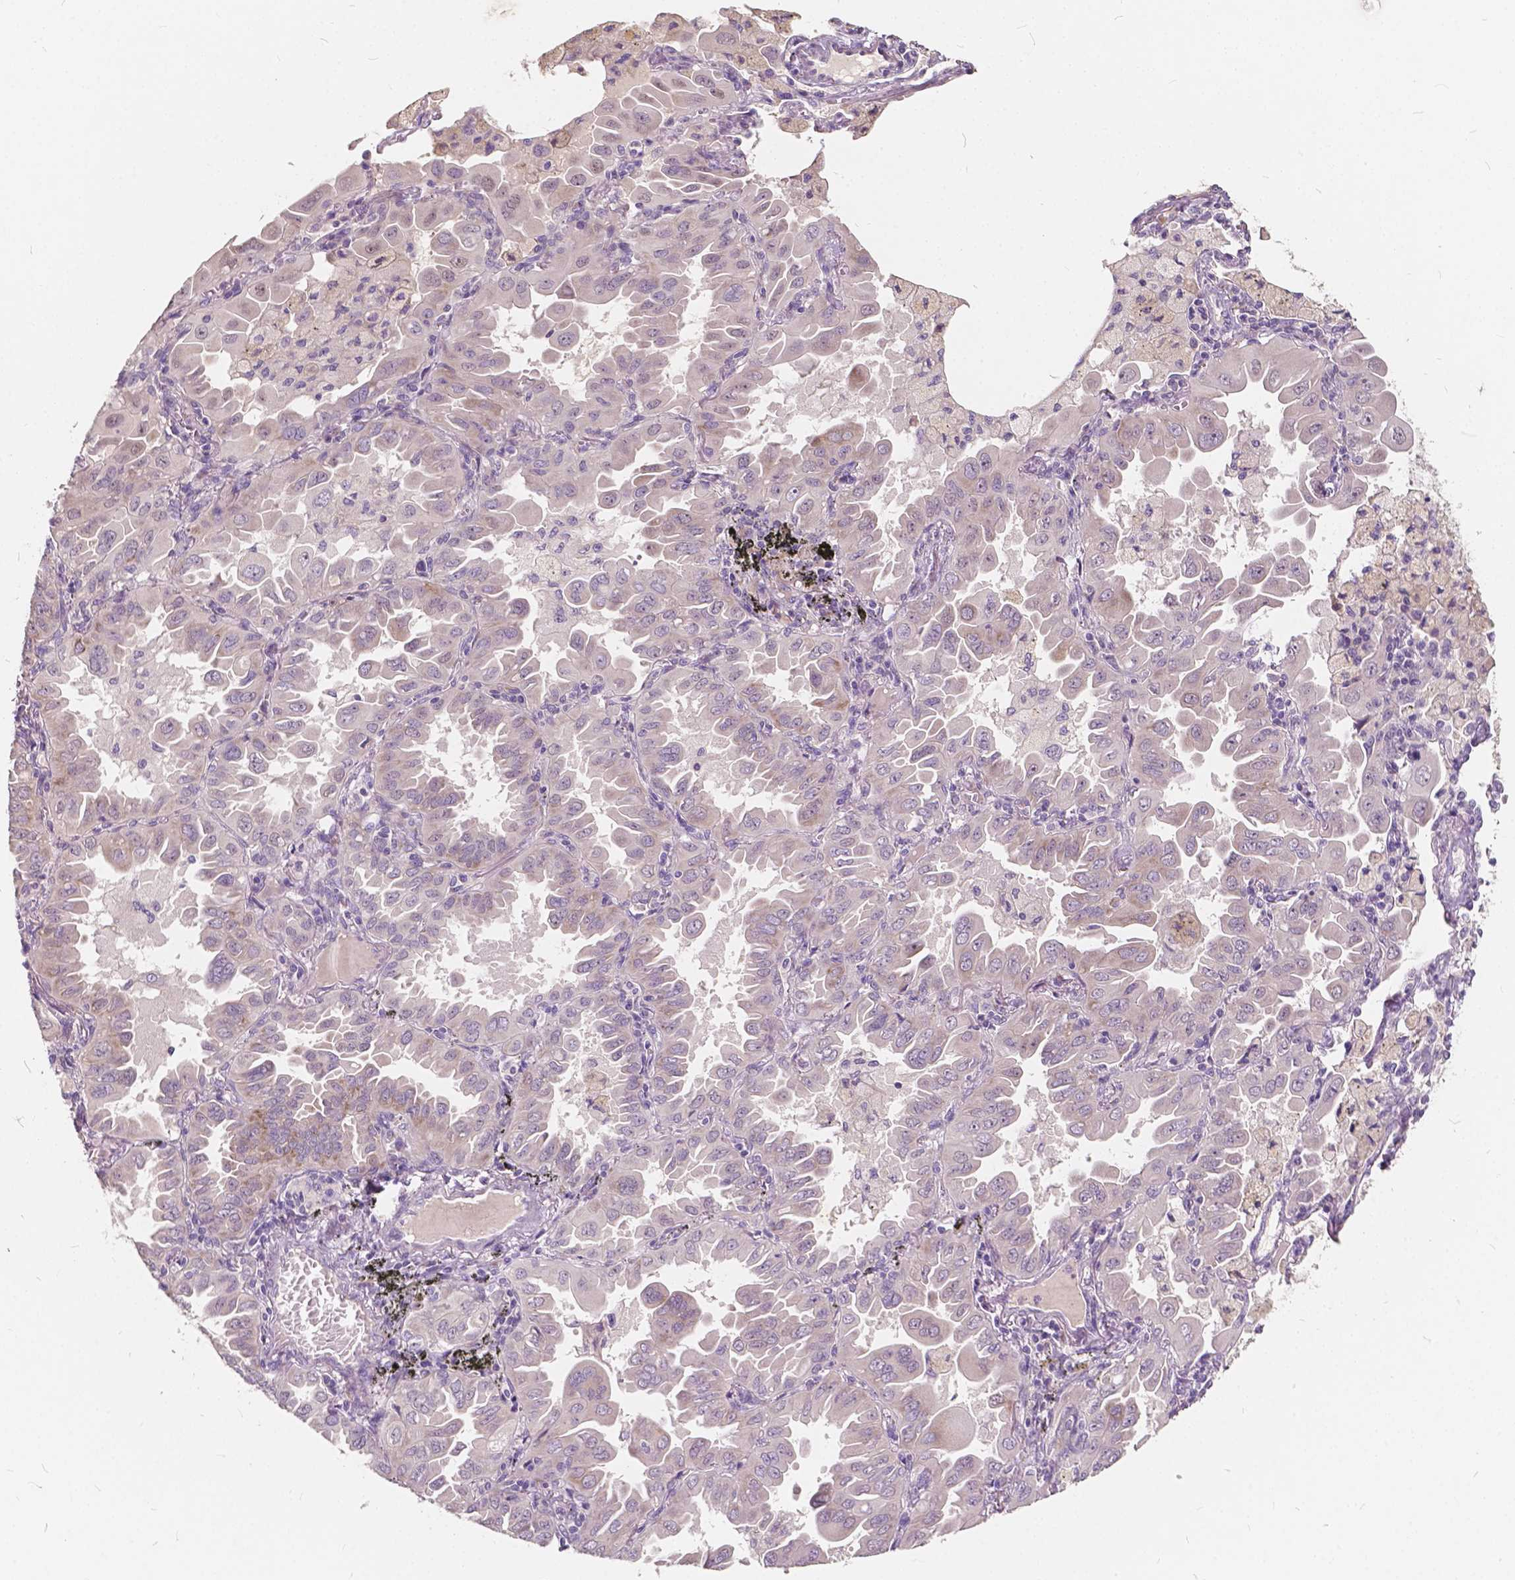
{"staining": {"intensity": "negative", "quantity": "none", "location": "none"}, "tissue": "lung cancer", "cell_type": "Tumor cells", "image_type": "cancer", "snomed": [{"axis": "morphology", "description": "Adenocarcinoma, NOS"}, {"axis": "topography", "description": "Lung"}], "caption": "Tumor cells show no significant protein expression in lung cancer (adenocarcinoma).", "gene": "SLC7A8", "patient": {"sex": "male", "age": 64}}